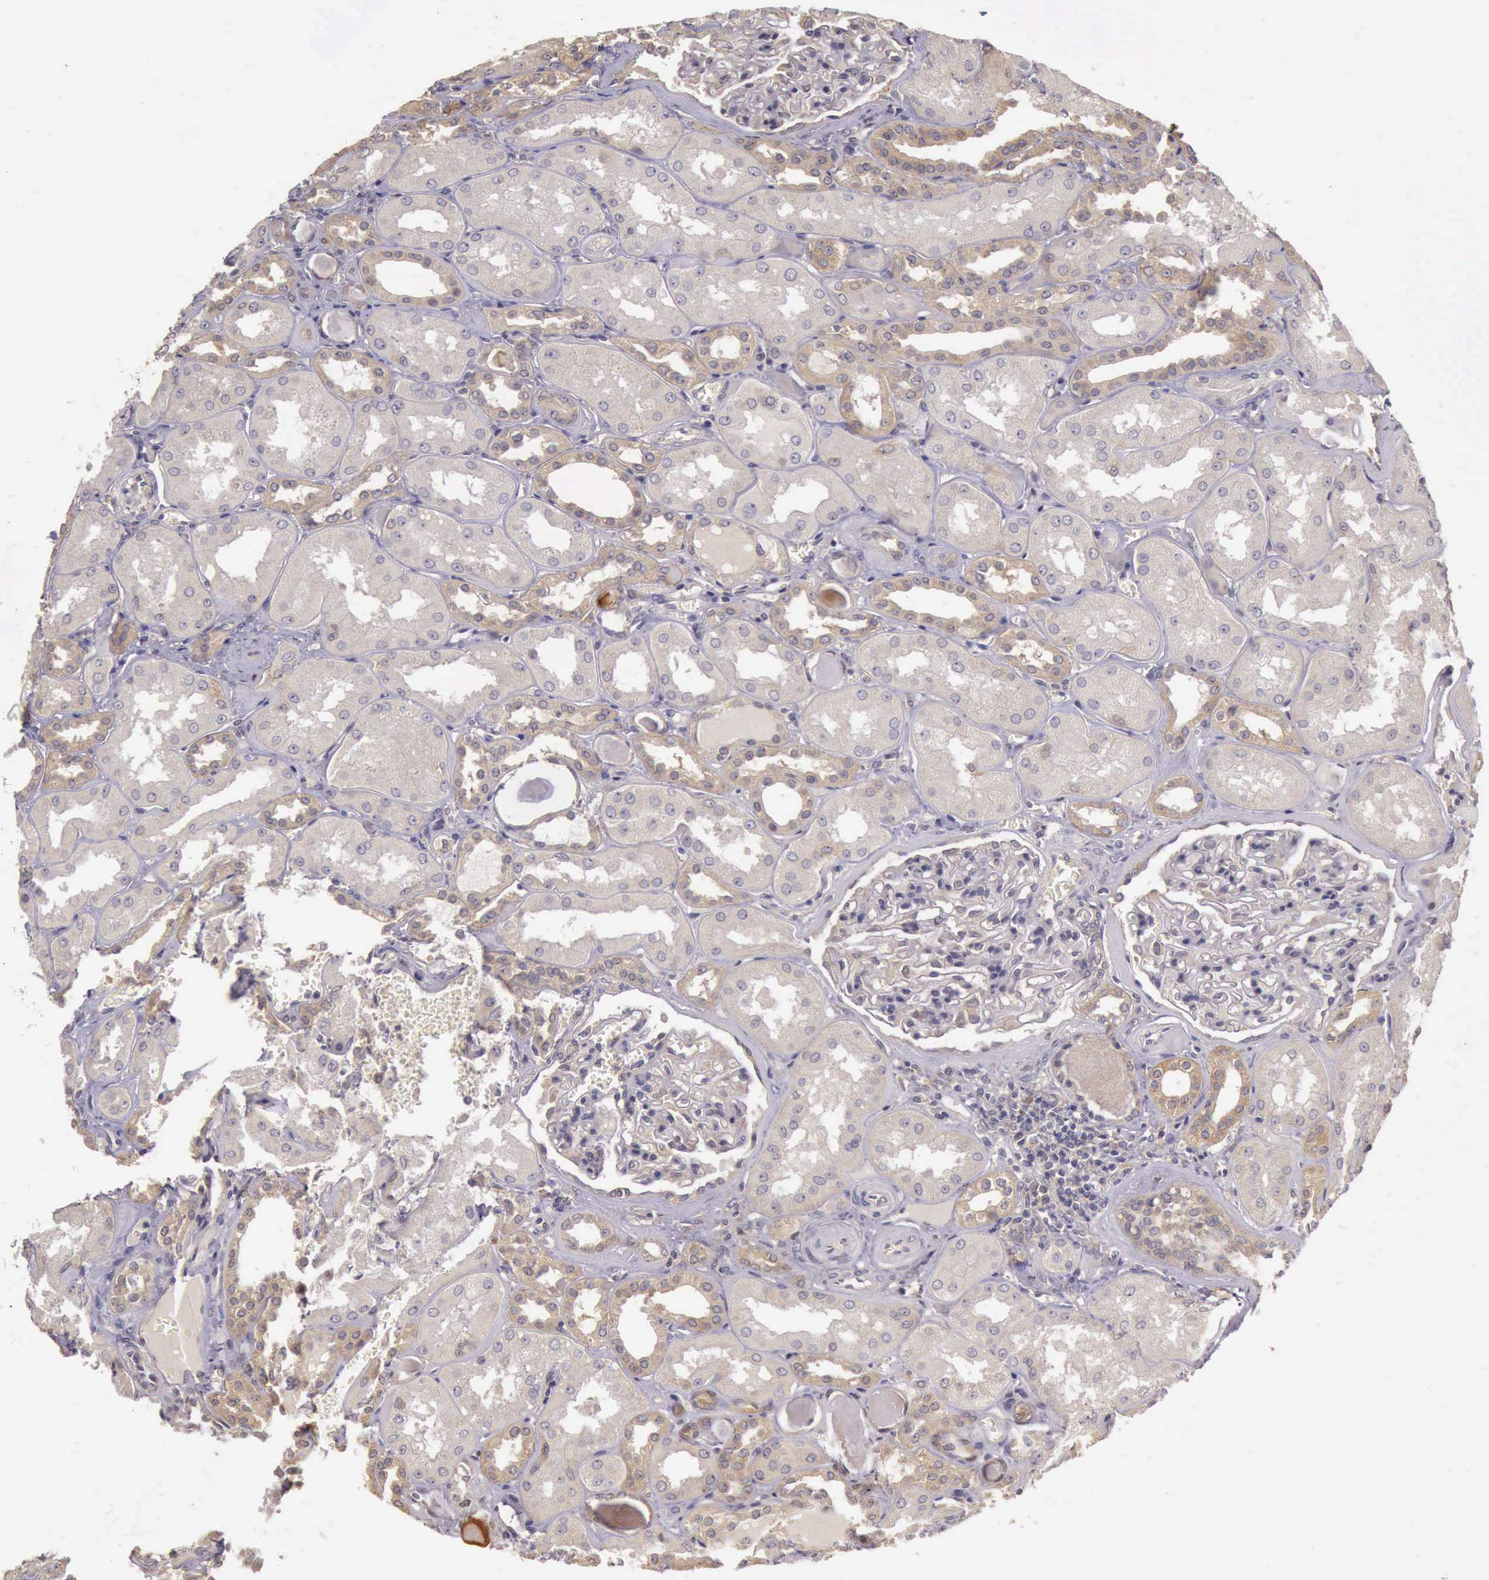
{"staining": {"intensity": "weak", "quantity": "<25%", "location": "cytoplasmic/membranous"}, "tissue": "kidney", "cell_type": "Cells in glomeruli", "image_type": "normal", "snomed": [{"axis": "morphology", "description": "Normal tissue, NOS"}, {"axis": "topography", "description": "Kidney"}], "caption": "This is a photomicrograph of IHC staining of unremarkable kidney, which shows no expression in cells in glomeruli.", "gene": "EIF5", "patient": {"sex": "male", "age": 61}}